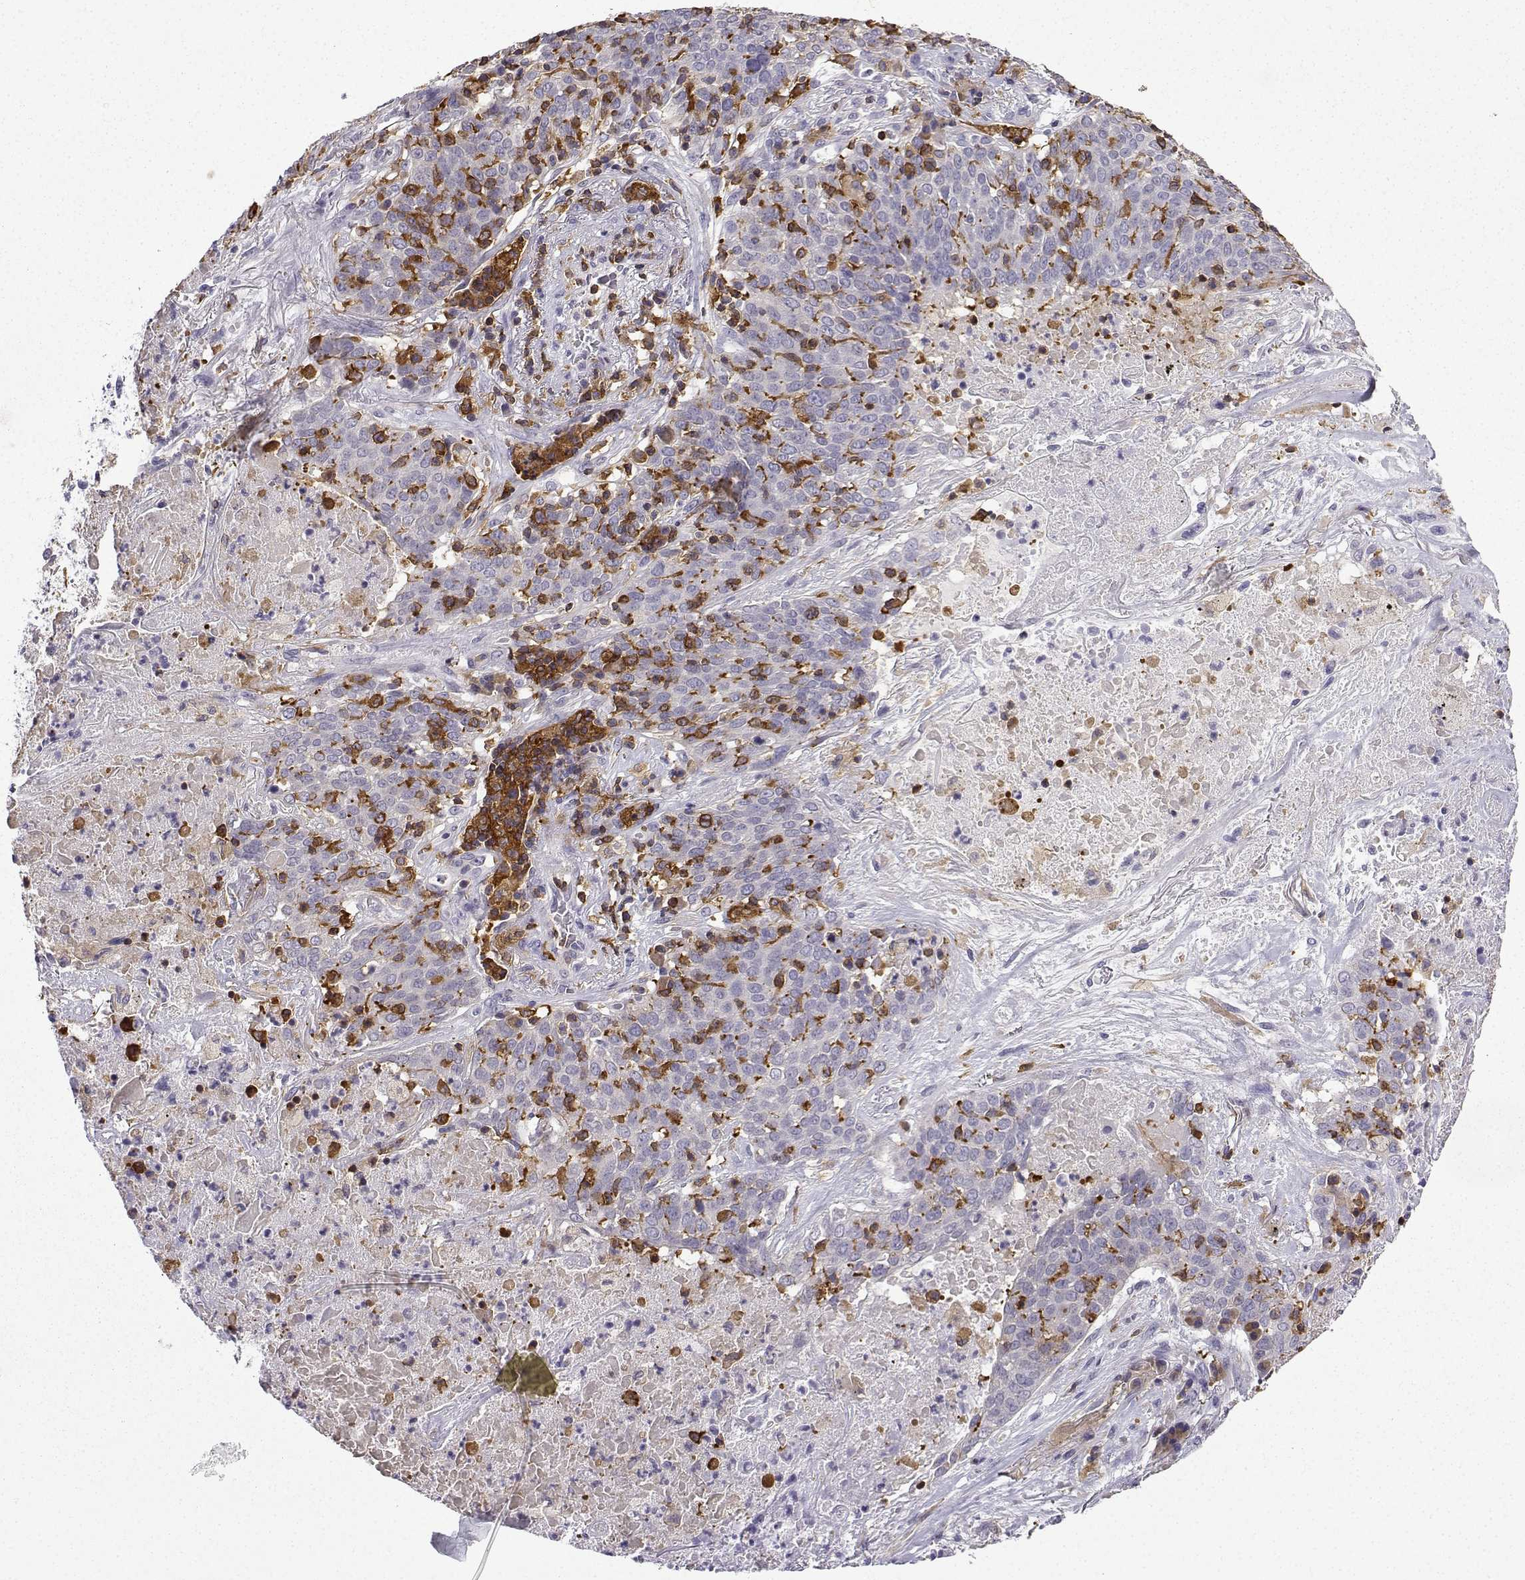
{"staining": {"intensity": "negative", "quantity": "none", "location": "none"}, "tissue": "lung cancer", "cell_type": "Tumor cells", "image_type": "cancer", "snomed": [{"axis": "morphology", "description": "Squamous cell carcinoma, NOS"}, {"axis": "topography", "description": "Lung"}], "caption": "The photomicrograph demonstrates no staining of tumor cells in lung cancer (squamous cell carcinoma).", "gene": "DOCK10", "patient": {"sex": "male", "age": 82}}